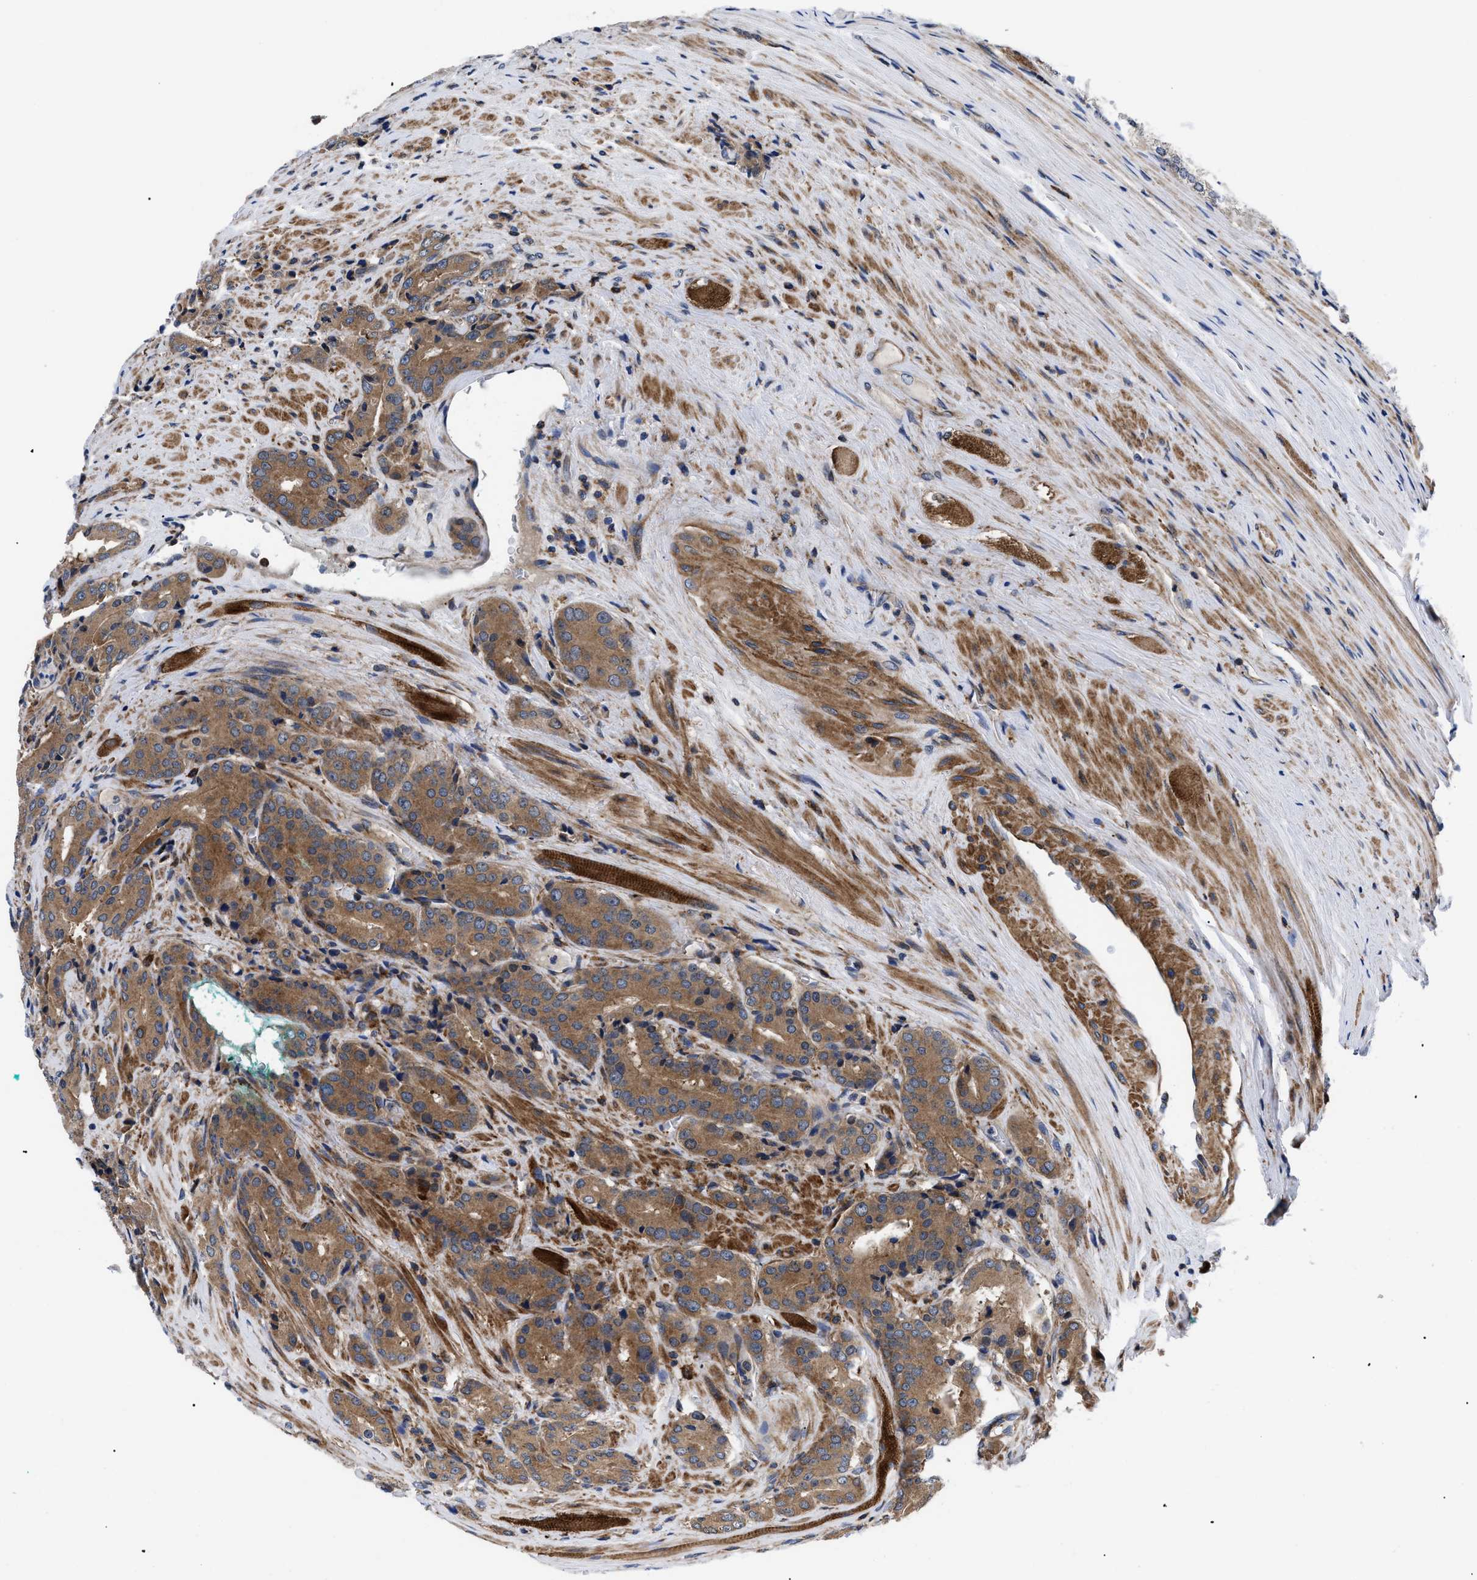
{"staining": {"intensity": "moderate", "quantity": ">75%", "location": "cytoplasmic/membranous"}, "tissue": "prostate cancer", "cell_type": "Tumor cells", "image_type": "cancer", "snomed": [{"axis": "morphology", "description": "Adenocarcinoma, High grade"}, {"axis": "topography", "description": "Prostate"}], "caption": "Tumor cells demonstrate medium levels of moderate cytoplasmic/membranous staining in about >75% of cells in prostate cancer. Using DAB (brown) and hematoxylin (blue) stains, captured at high magnification using brightfield microscopy.", "gene": "SPAST", "patient": {"sex": "male", "age": 71}}